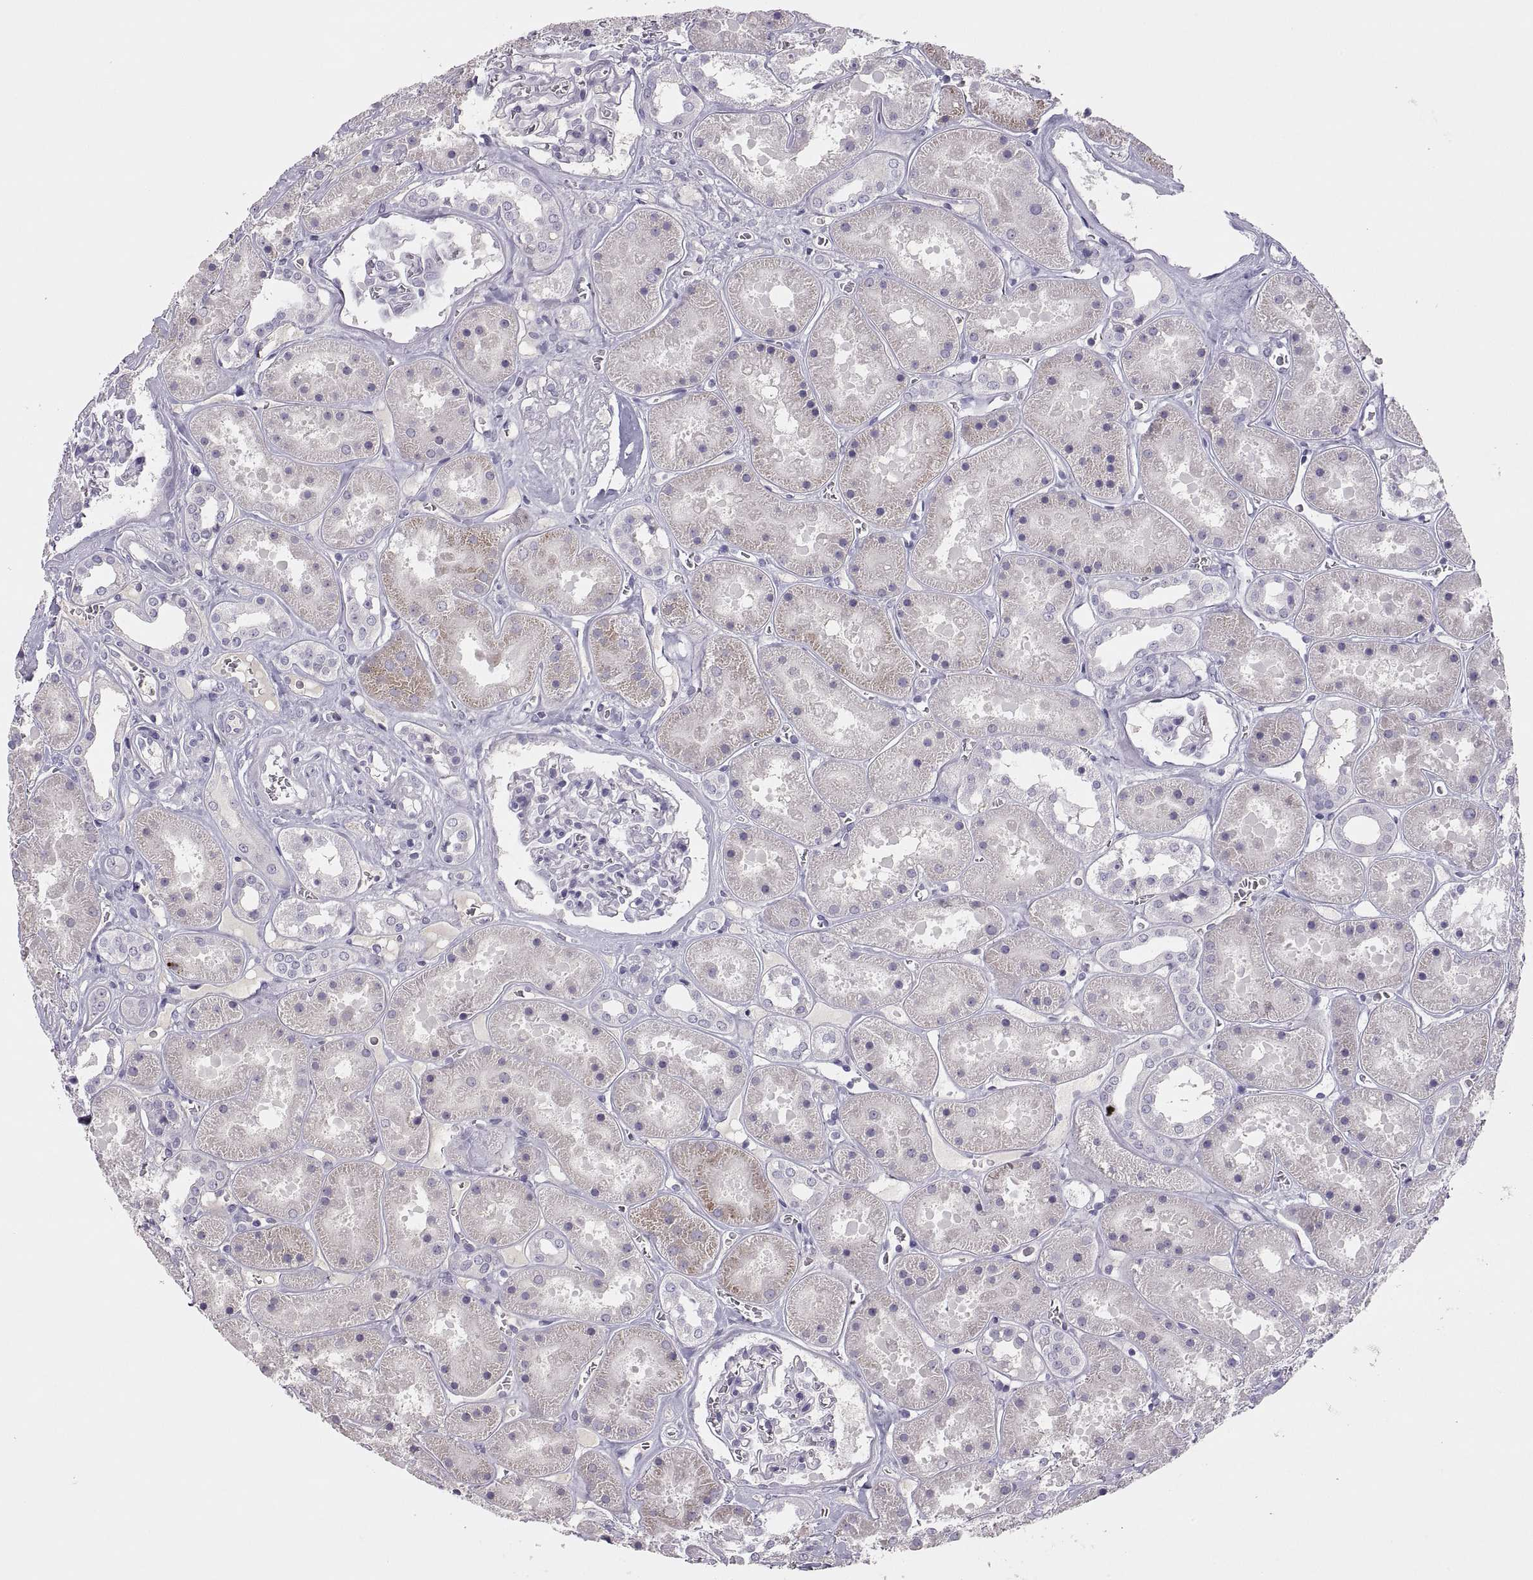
{"staining": {"intensity": "negative", "quantity": "none", "location": "none"}, "tissue": "kidney", "cell_type": "Cells in glomeruli", "image_type": "normal", "snomed": [{"axis": "morphology", "description": "Normal tissue, NOS"}, {"axis": "topography", "description": "Kidney"}], "caption": "IHC of normal kidney exhibits no staining in cells in glomeruli. Brightfield microscopy of immunohistochemistry (IHC) stained with DAB (3,3'-diaminobenzidine) (brown) and hematoxylin (blue), captured at high magnification.", "gene": "TBX19", "patient": {"sex": "female", "age": 41}}